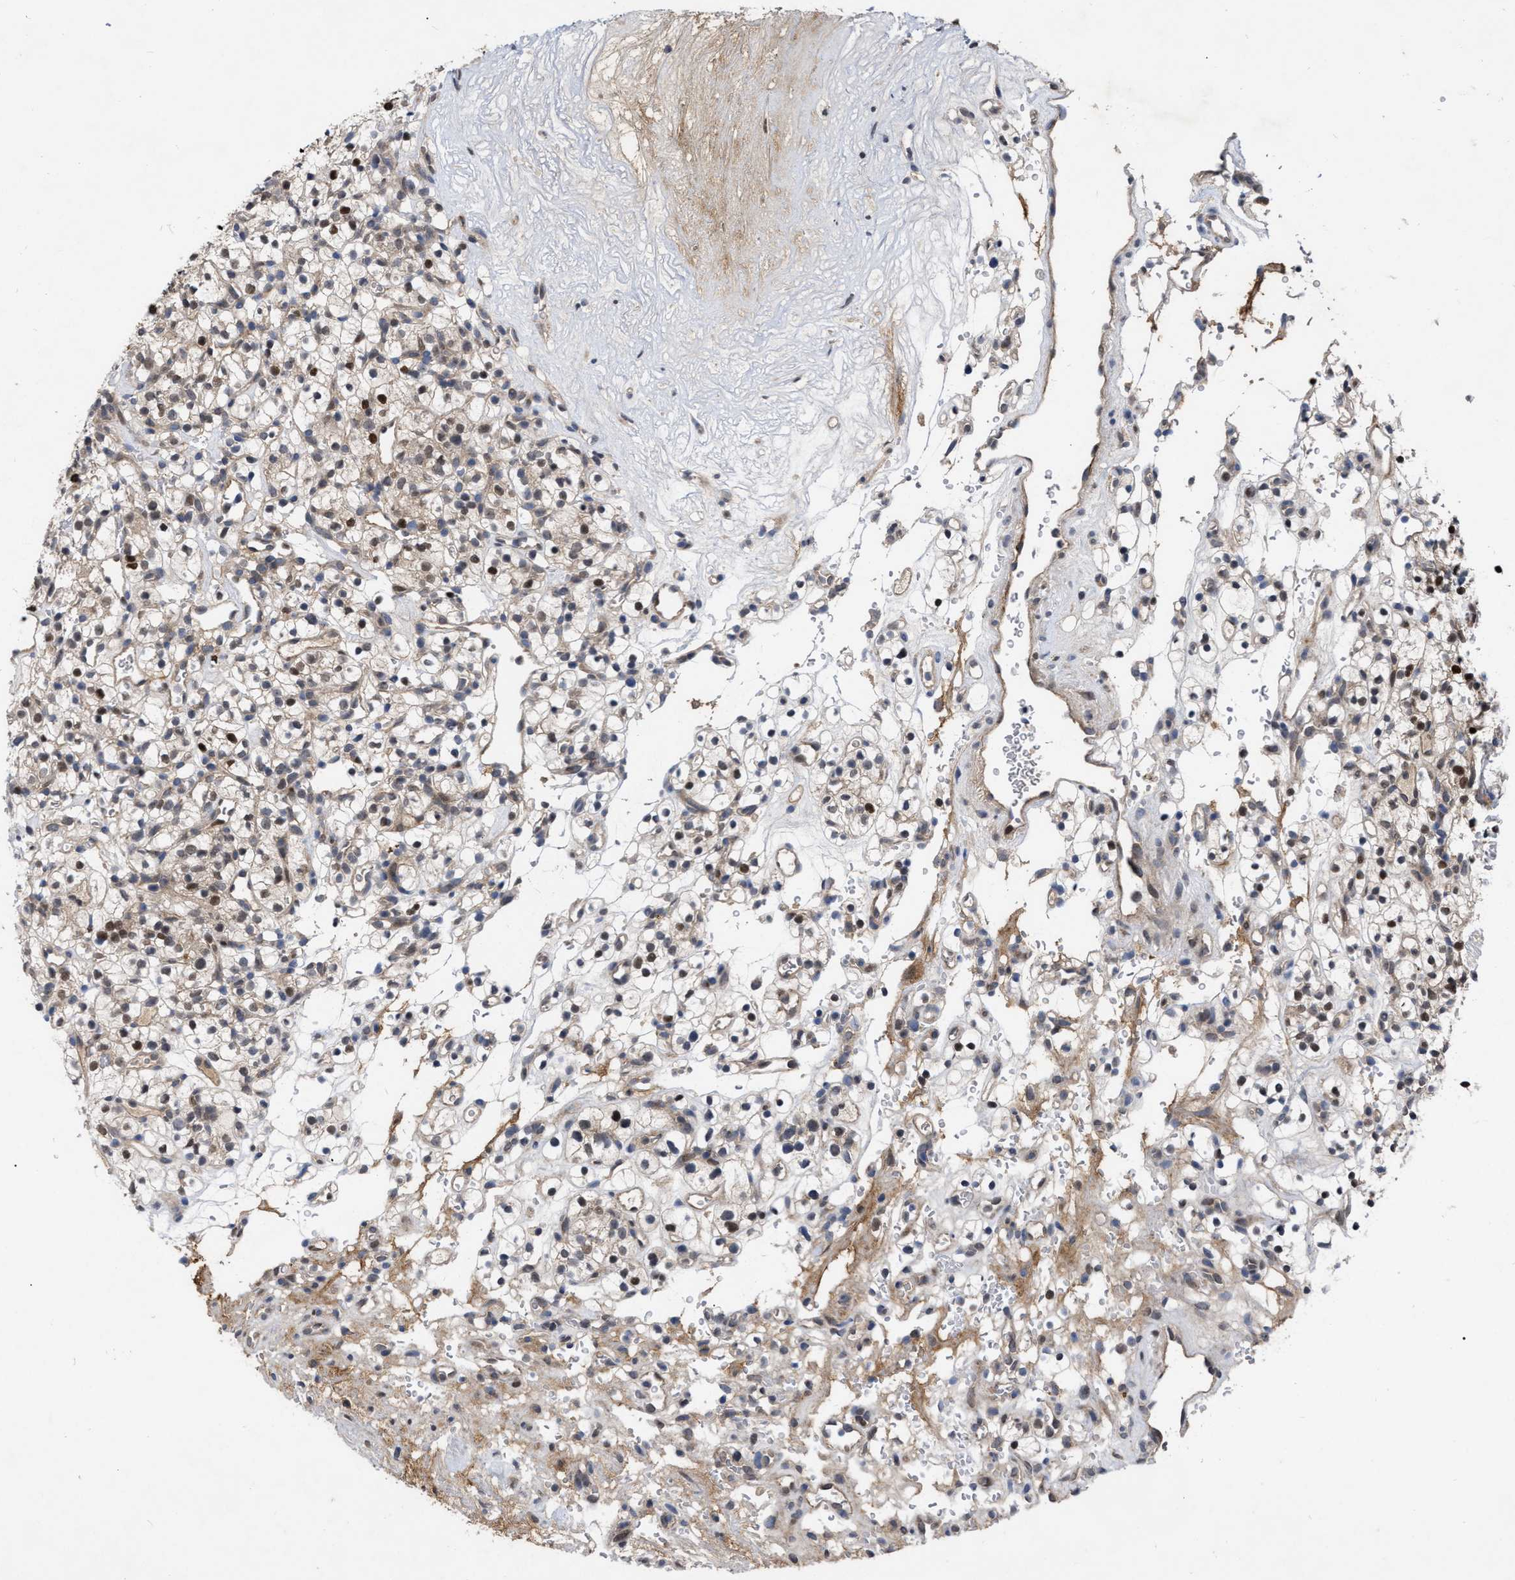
{"staining": {"intensity": "strong", "quantity": "25%-75%", "location": "cytoplasmic/membranous,nuclear"}, "tissue": "renal cancer", "cell_type": "Tumor cells", "image_type": "cancer", "snomed": [{"axis": "morphology", "description": "Adenocarcinoma, NOS"}, {"axis": "topography", "description": "Kidney"}], "caption": "A histopathology image of human renal adenocarcinoma stained for a protein displays strong cytoplasmic/membranous and nuclear brown staining in tumor cells.", "gene": "MDM4", "patient": {"sex": "female", "age": 57}}